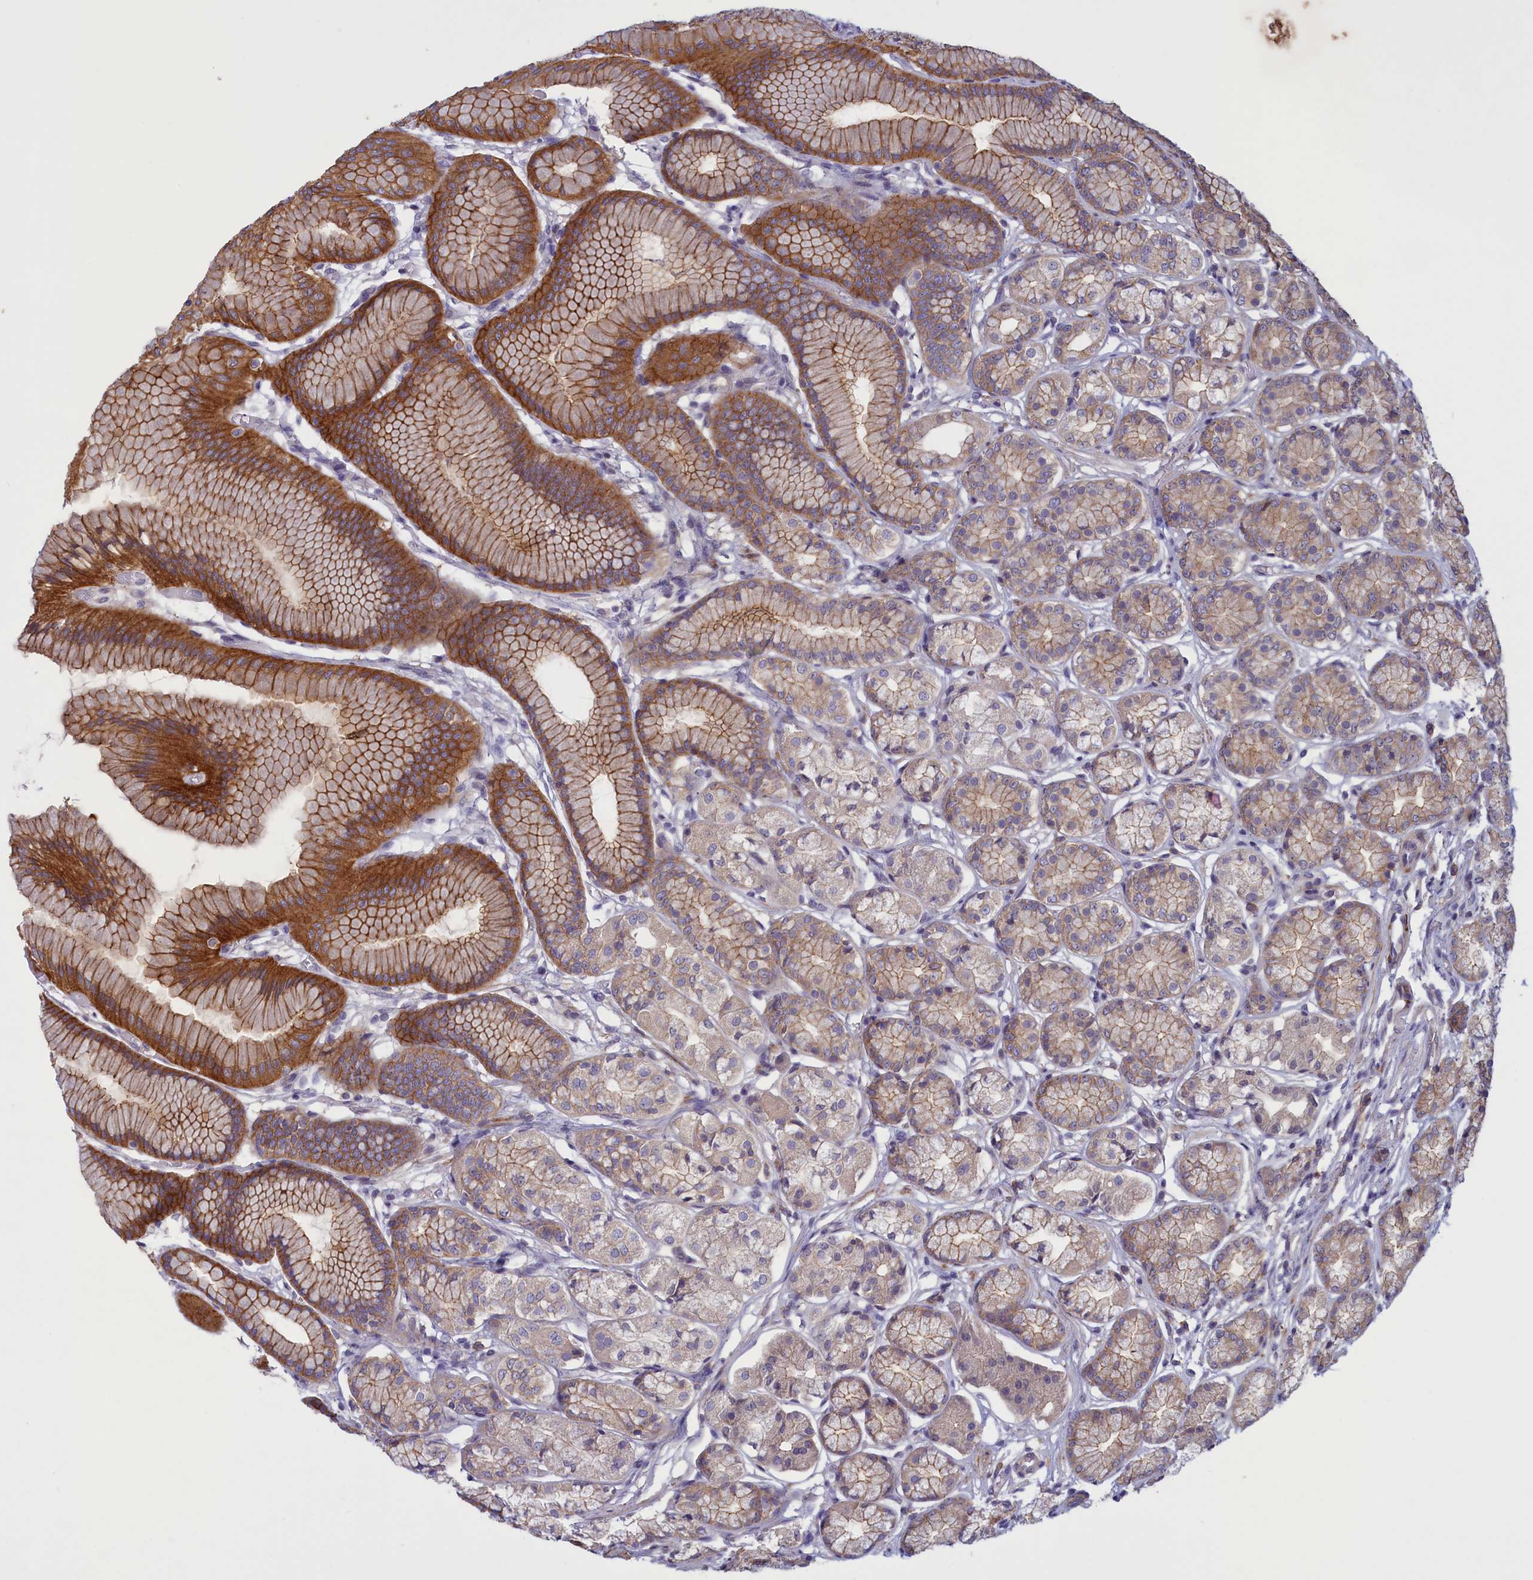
{"staining": {"intensity": "moderate", "quantity": "25%-75%", "location": "cytoplasmic/membranous"}, "tissue": "stomach", "cell_type": "Glandular cells", "image_type": "normal", "snomed": [{"axis": "morphology", "description": "Normal tissue, NOS"}, {"axis": "morphology", "description": "Adenocarcinoma, NOS"}, {"axis": "morphology", "description": "Adenocarcinoma, High grade"}, {"axis": "topography", "description": "Stomach, upper"}, {"axis": "topography", "description": "Stomach"}], "caption": "Protein expression analysis of benign human stomach reveals moderate cytoplasmic/membranous staining in approximately 25%-75% of glandular cells. The staining was performed using DAB to visualize the protein expression in brown, while the nuclei were stained in blue with hematoxylin (Magnification: 20x).", "gene": "CORO2A", "patient": {"sex": "female", "age": 65}}